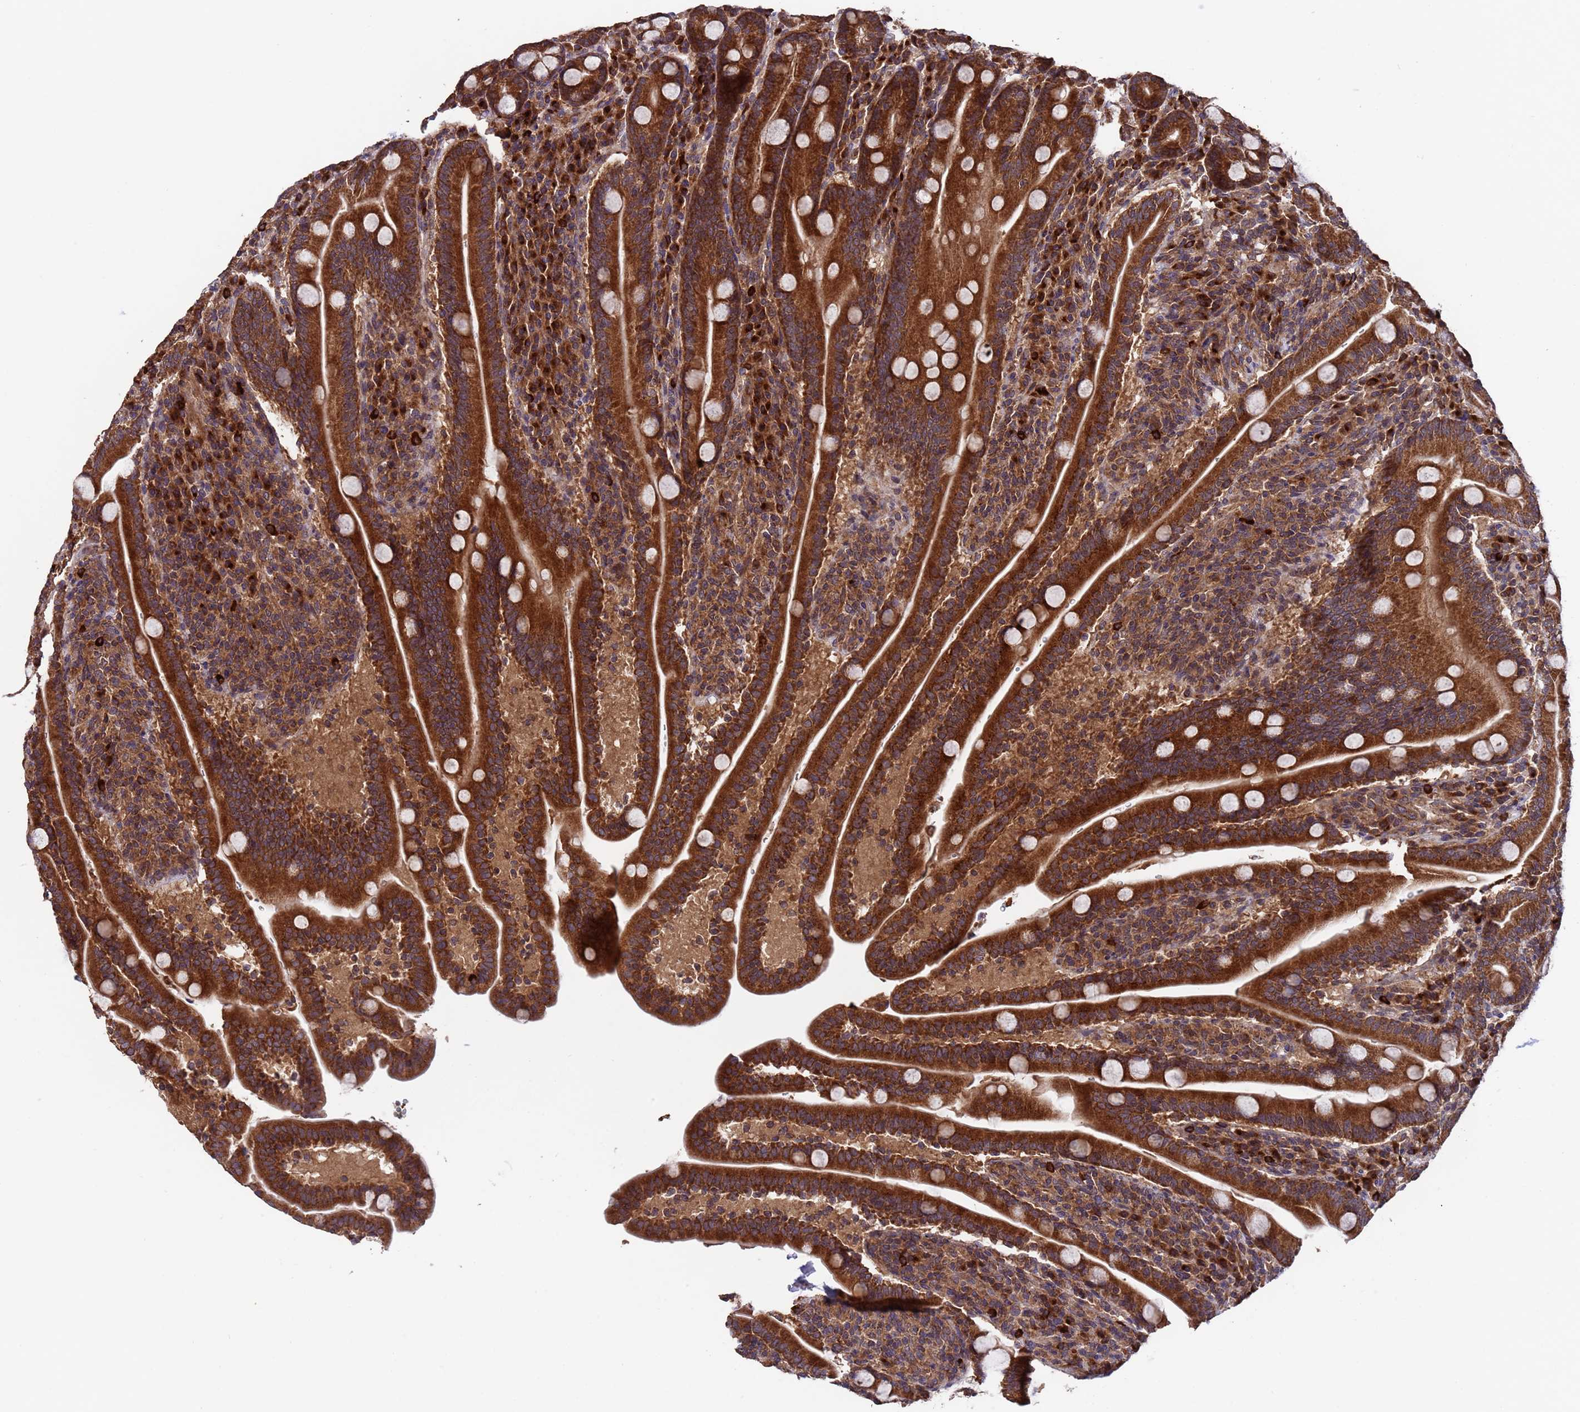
{"staining": {"intensity": "strong", "quantity": ">75%", "location": "cytoplasmic/membranous"}, "tissue": "duodenum", "cell_type": "Glandular cells", "image_type": "normal", "snomed": [{"axis": "morphology", "description": "Normal tissue, NOS"}, {"axis": "topography", "description": "Duodenum"}], "caption": "Duodenum was stained to show a protein in brown. There is high levels of strong cytoplasmic/membranous expression in about >75% of glandular cells. Nuclei are stained in blue.", "gene": "TSR3", "patient": {"sex": "male", "age": 35}}